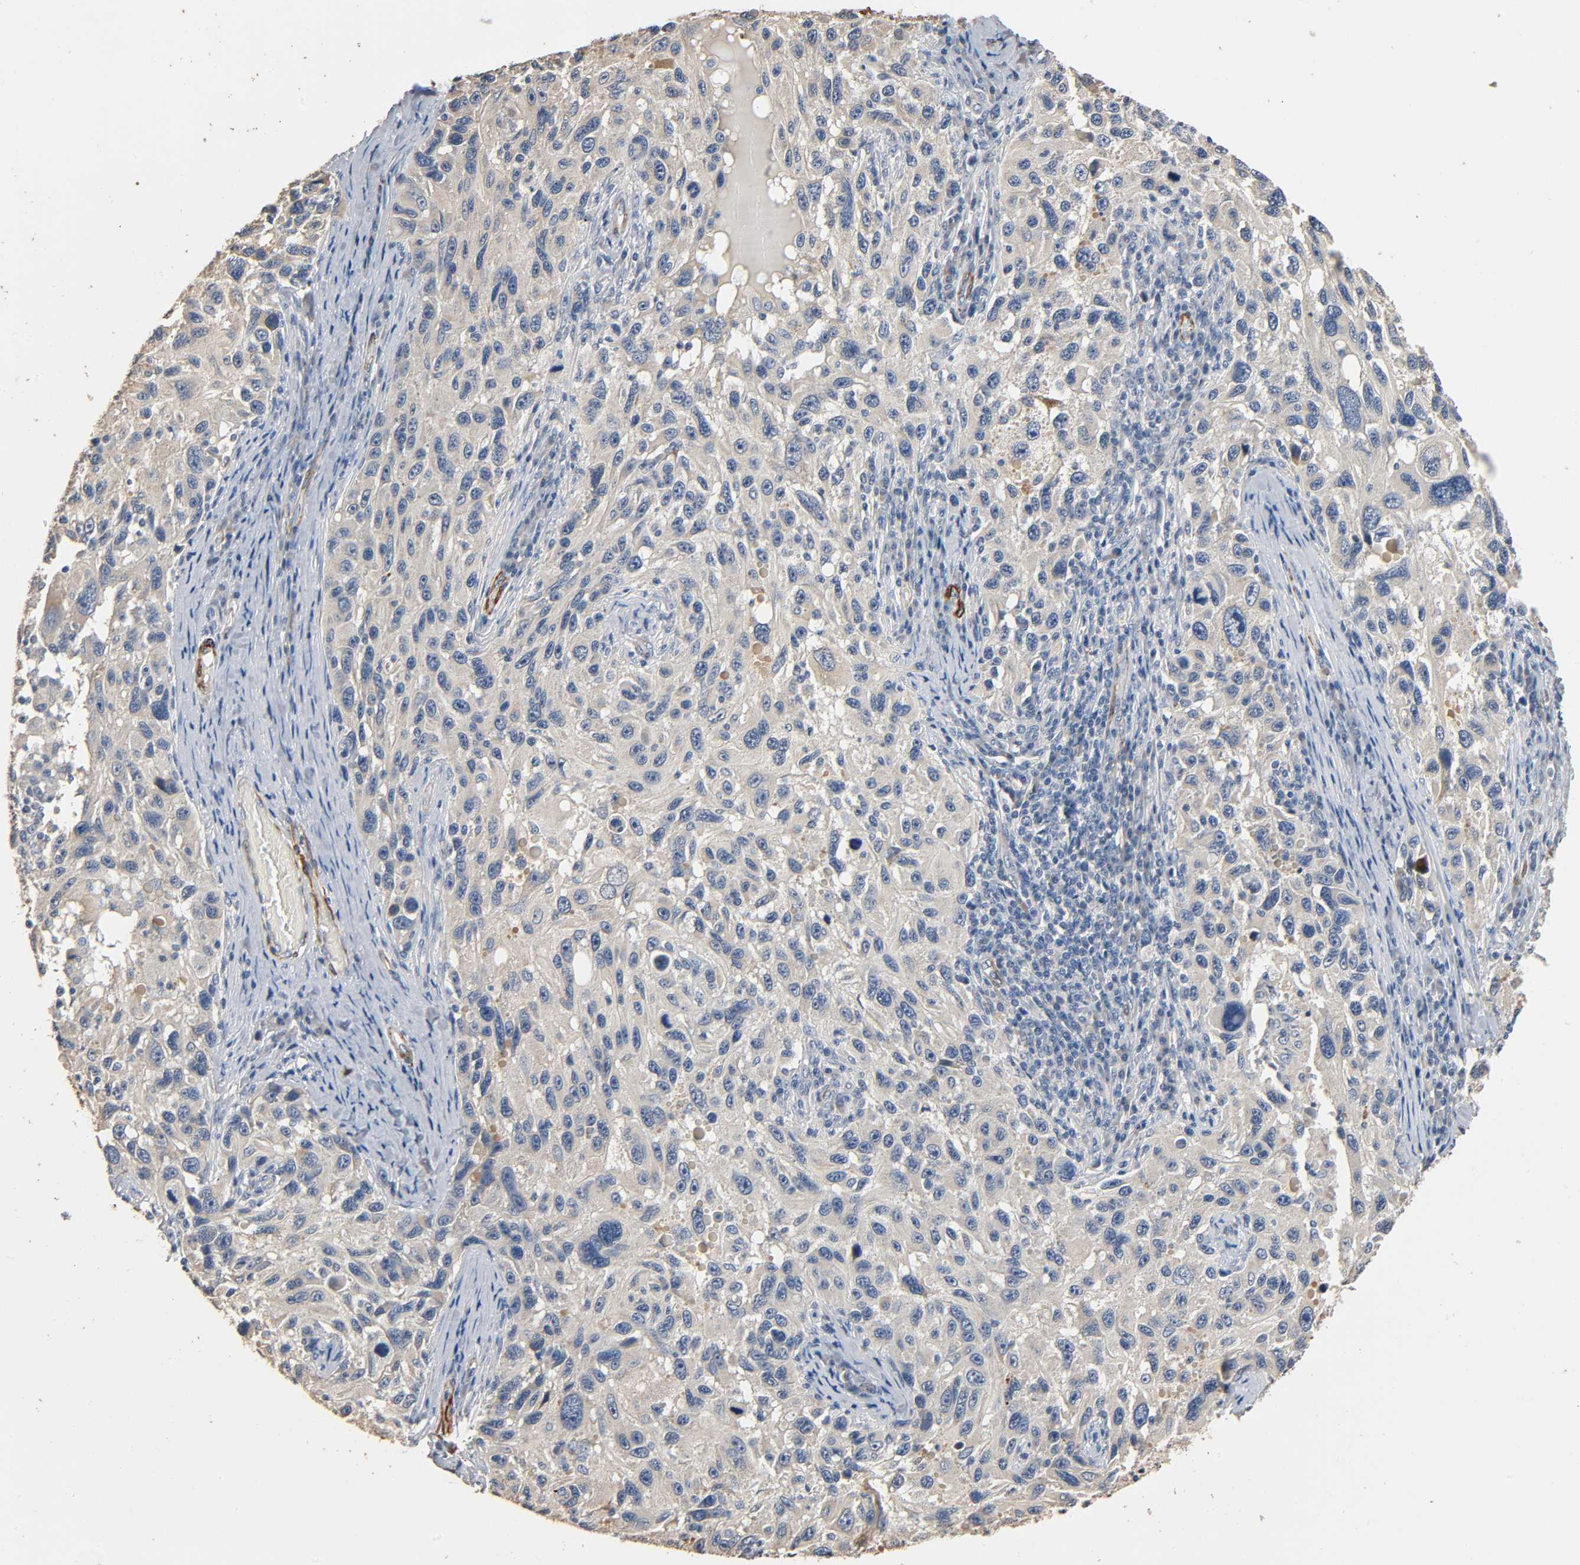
{"staining": {"intensity": "weak", "quantity": ">75%", "location": "cytoplasmic/membranous"}, "tissue": "melanoma", "cell_type": "Tumor cells", "image_type": "cancer", "snomed": [{"axis": "morphology", "description": "Malignant melanoma, NOS"}, {"axis": "topography", "description": "Skin"}], "caption": "The micrograph exhibits immunohistochemical staining of melanoma. There is weak cytoplasmic/membranous staining is seen in approximately >75% of tumor cells. The staining was performed using DAB (3,3'-diaminobenzidine) to visualize the protein expression in brown, while the nuclei were stained in blue with hematoxylin (Magnification: 20x).", "gene": "GSTA3", "patient": {"sex": "male", "age": 53}}